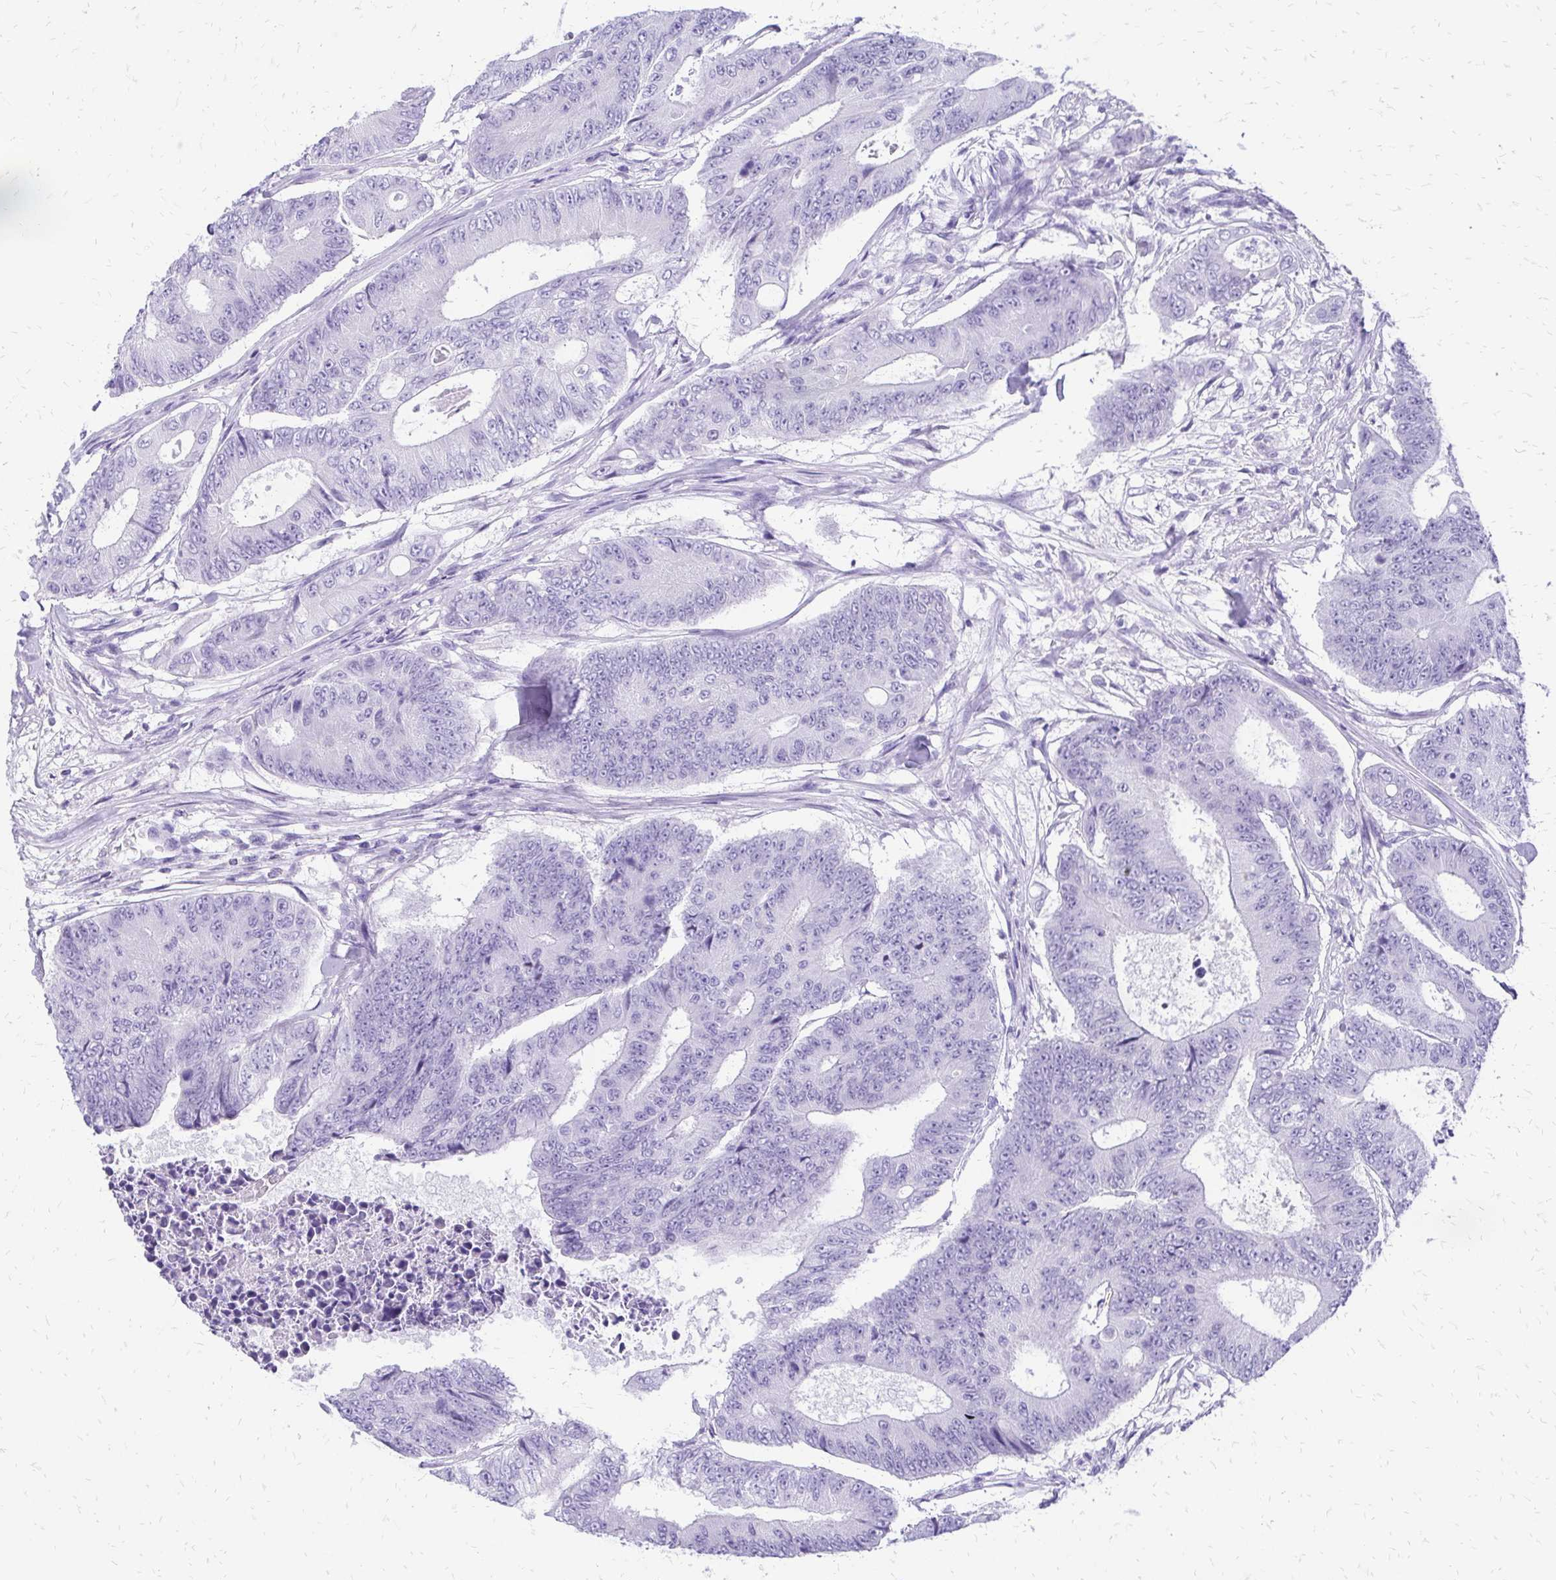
{"staining": {"intensity": "negative", "quantity": "none", "location": "none"}, "tissue": "colorectal cancer", "cell_type": "Tumor cells", "image_type": "cancer", "snomed": [{"axis": "morphology", "description": "Adenocarcinoma, NOS"}, {"axis": "topography", "description": "Colon"}], "caption": "A high-resolution histopathology image shows immunohistochemistry staining of colorectal cancer (adenocarcinoma), which shows no significant staining in tumor cells.", "gene": "SLC32A1", "patient": {"sex": "female", "age": 48}}